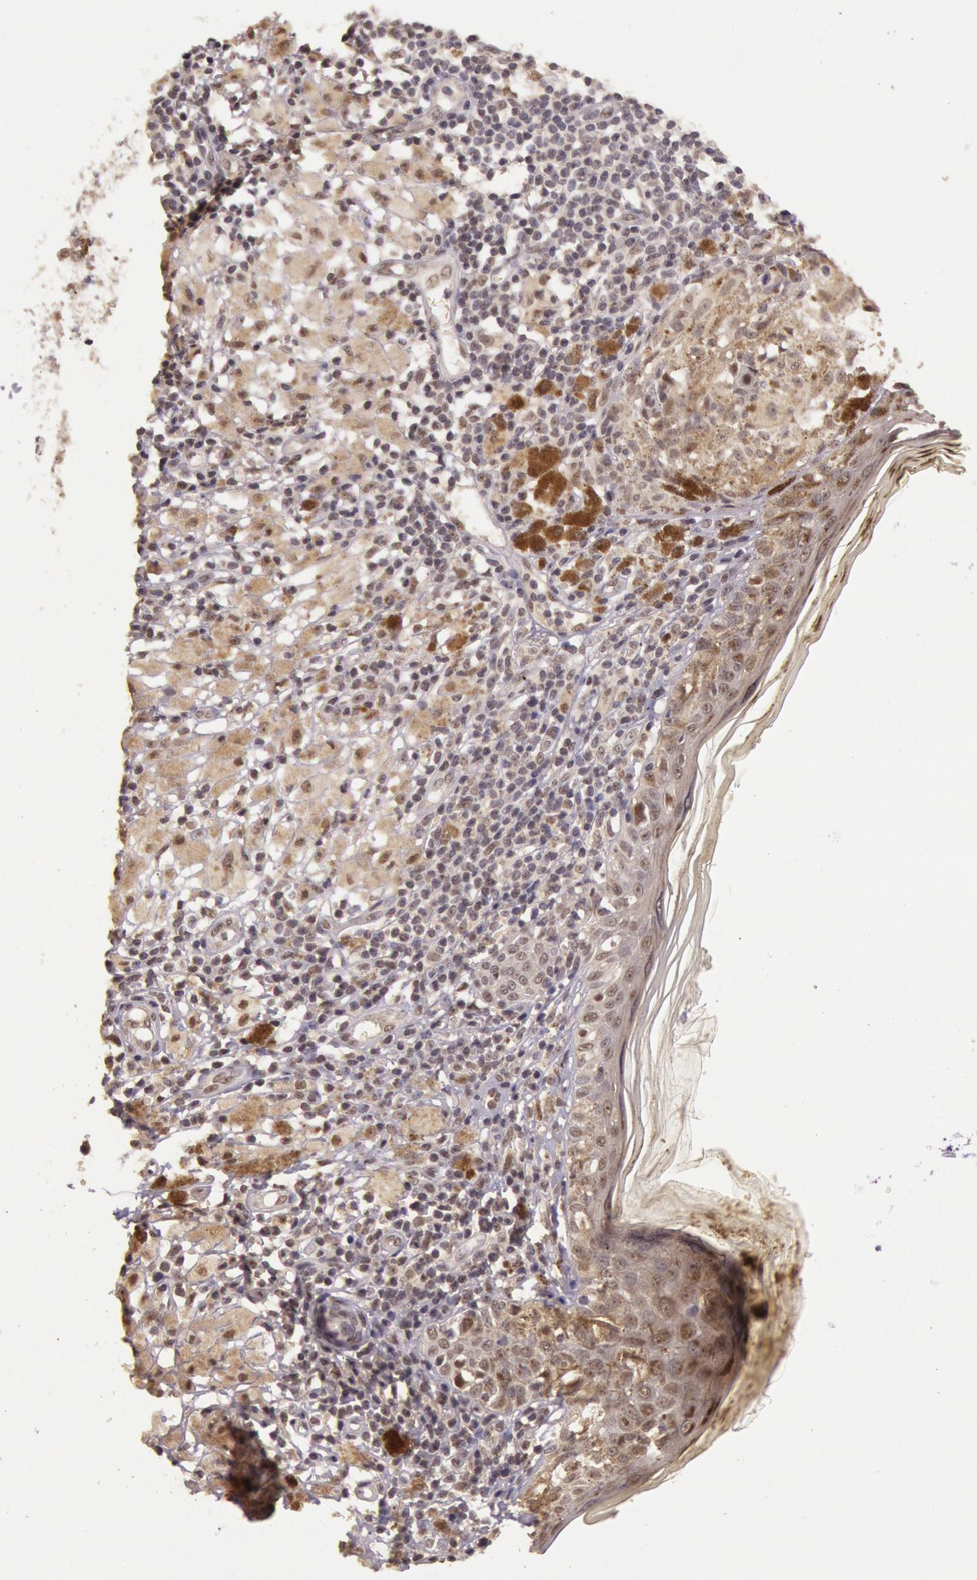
{"staining": {"intensity": "moderate", "quantity": ">75%", "location": "cytoplasmic/membranous"}, "tissue": "melanoma", "cell_type": "Tumor cells", "image_type": "cancer", "snomed": [{"axis": "morphology", "description": "Malignant melanoma, NOS"}, {"axis": "topography", "description": "Skin"}], "caption": "Immunohistochemistry image of neoplastic tissue: human malignant melanoma stained using immunohistochemistry (IHC) demonstrates medium levels of moderate protein expression localized specifically in the cytoplasmic/membranous of tumor cells, appearing as a cytoplasmic/membranous brown color.", "gene": "RTL10", "patient": {"sex": "male", "age": 88}}